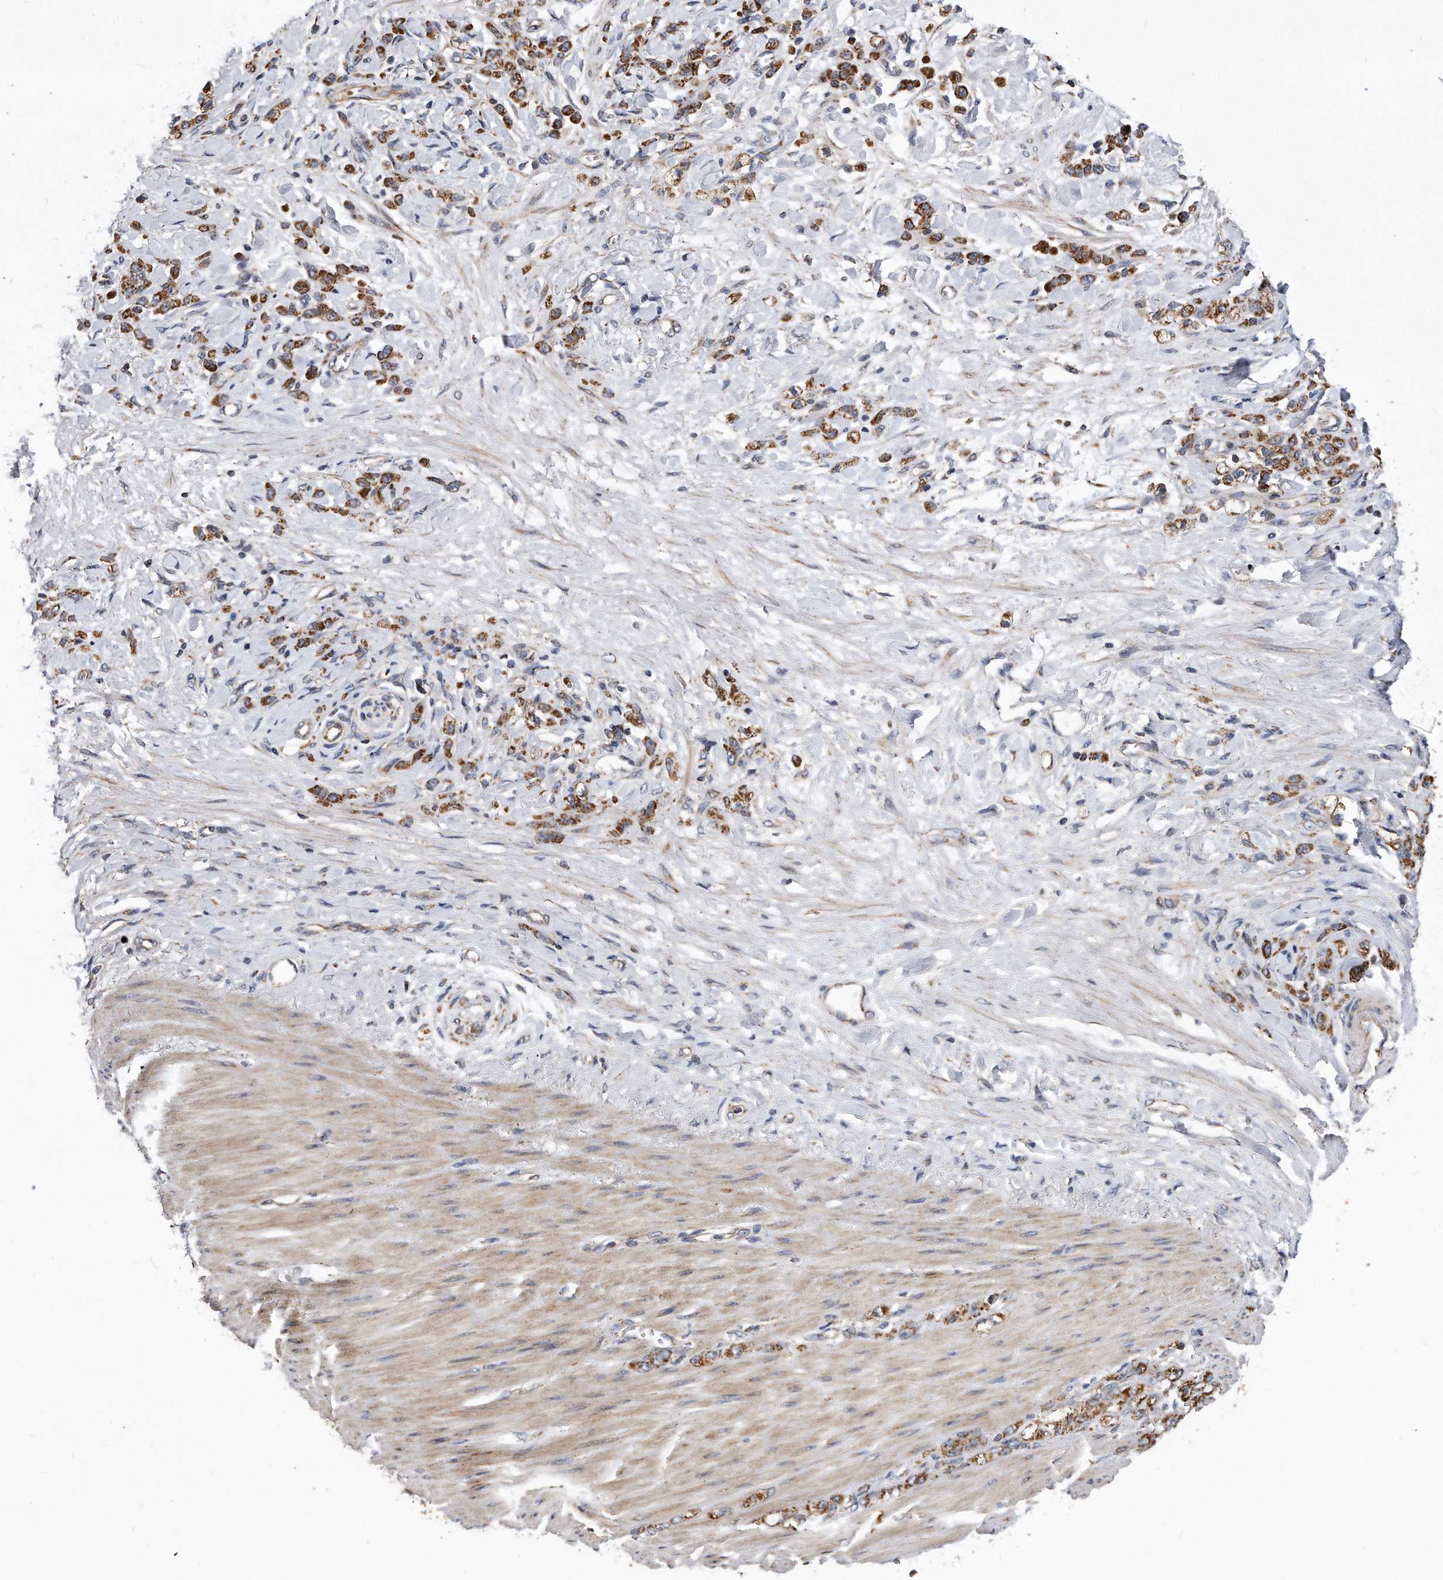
{"staining": {"intensity": "moderate", "quantity": ">75%", "location": "cytoplasmic/membranous"}, "tissue": "stomach cancer", "cell_type": "Tumor cells", "image_type": "cancer", "snomed": [{"axis": "morphology", "description": "Normal tissue, NOS"}, {"axis": "morphology", "description": "Adenocarcinoma, NOS"}, {"axis": "topography", "description": "Stomach"}], "caption": "A micrograph of adenocarcinoma (stomach) stained for a protein displays moderate cytoplasmic/membranous brown staining in tumor cells.", "gene": "PPP5C", "patient": {"sex": "male", "age": 82}}